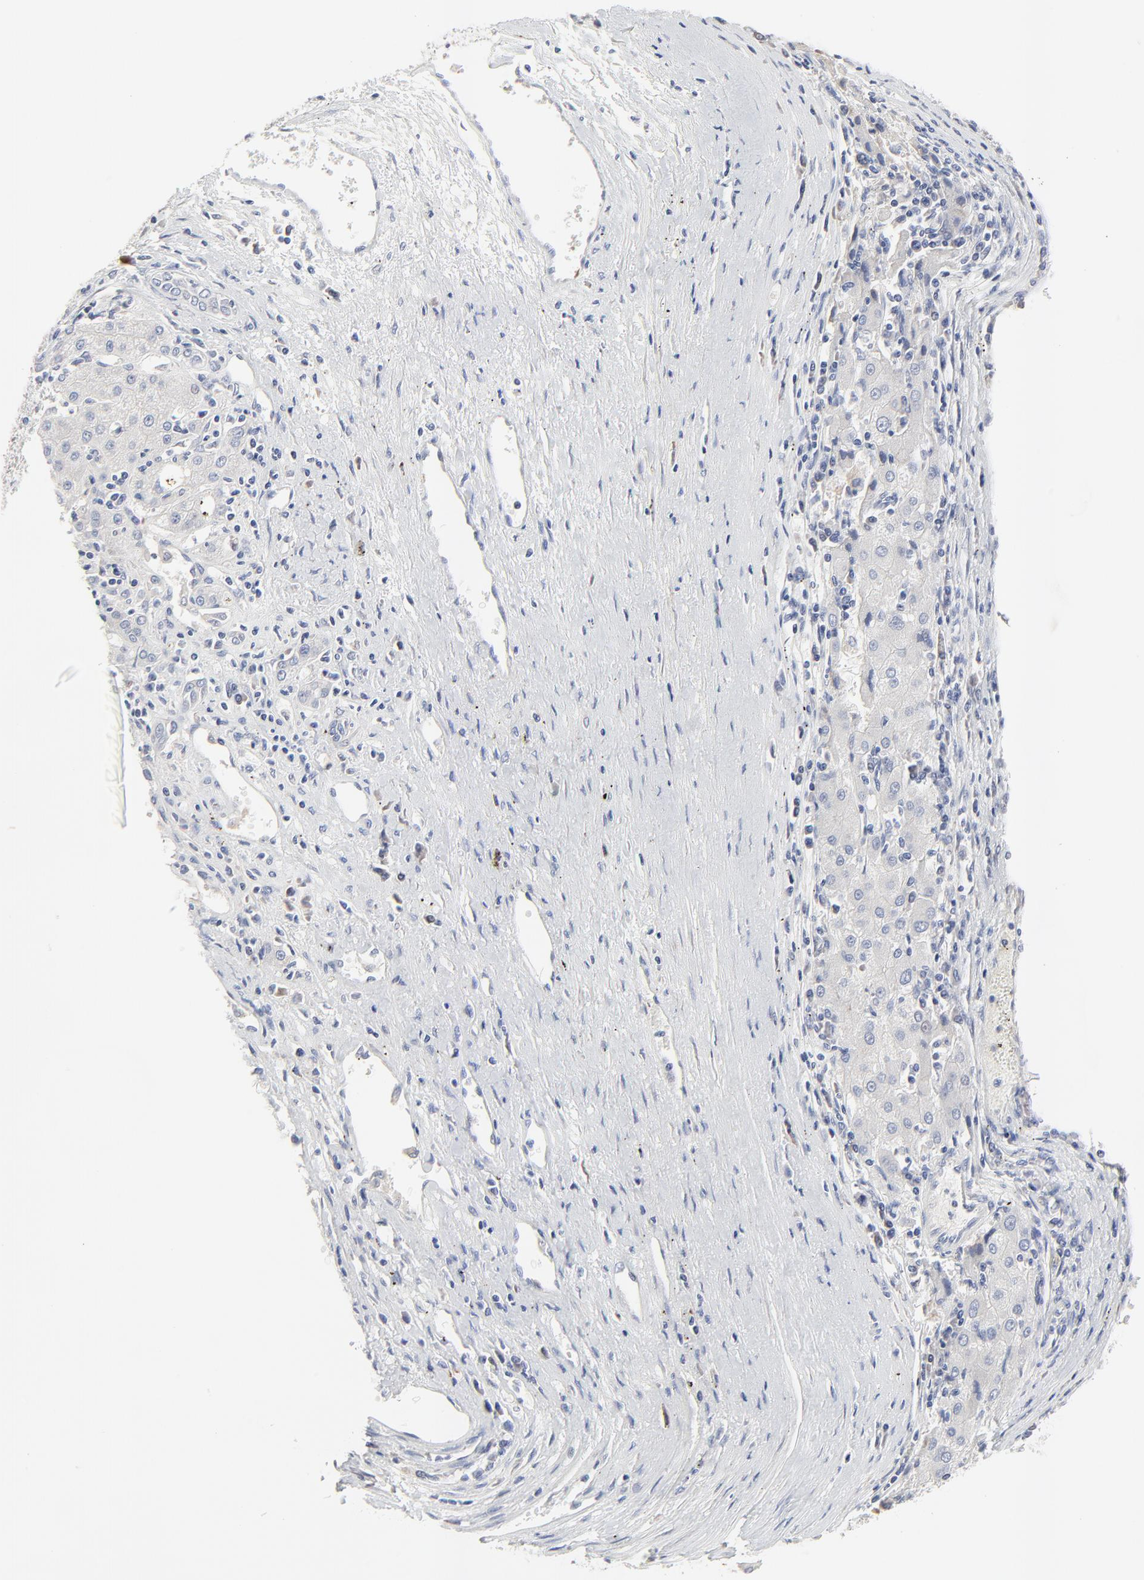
{"staining": {"intensity": "negative", "quantity": "none", "location": "none"}, "tissue": "liver cancer", "cell_type": "Tumor cells", "image_type": "cancer", "snomed": [{"axis": "morphology", "description": "Carcinoma, Hepatocellular, NOS"}, {"axis": "topography", "description": "Liver"}], "caption": "The image displays no significant positivity in tumor cells of liver cancer (hepatocellular carcinoma). (DAB (3,3'-diaminobenzidine) immunohistochemistry (IHC) with hematoxylin counter stain).", "gene": "NLGN3", "patient": {"sex": "male", "age": 72}}